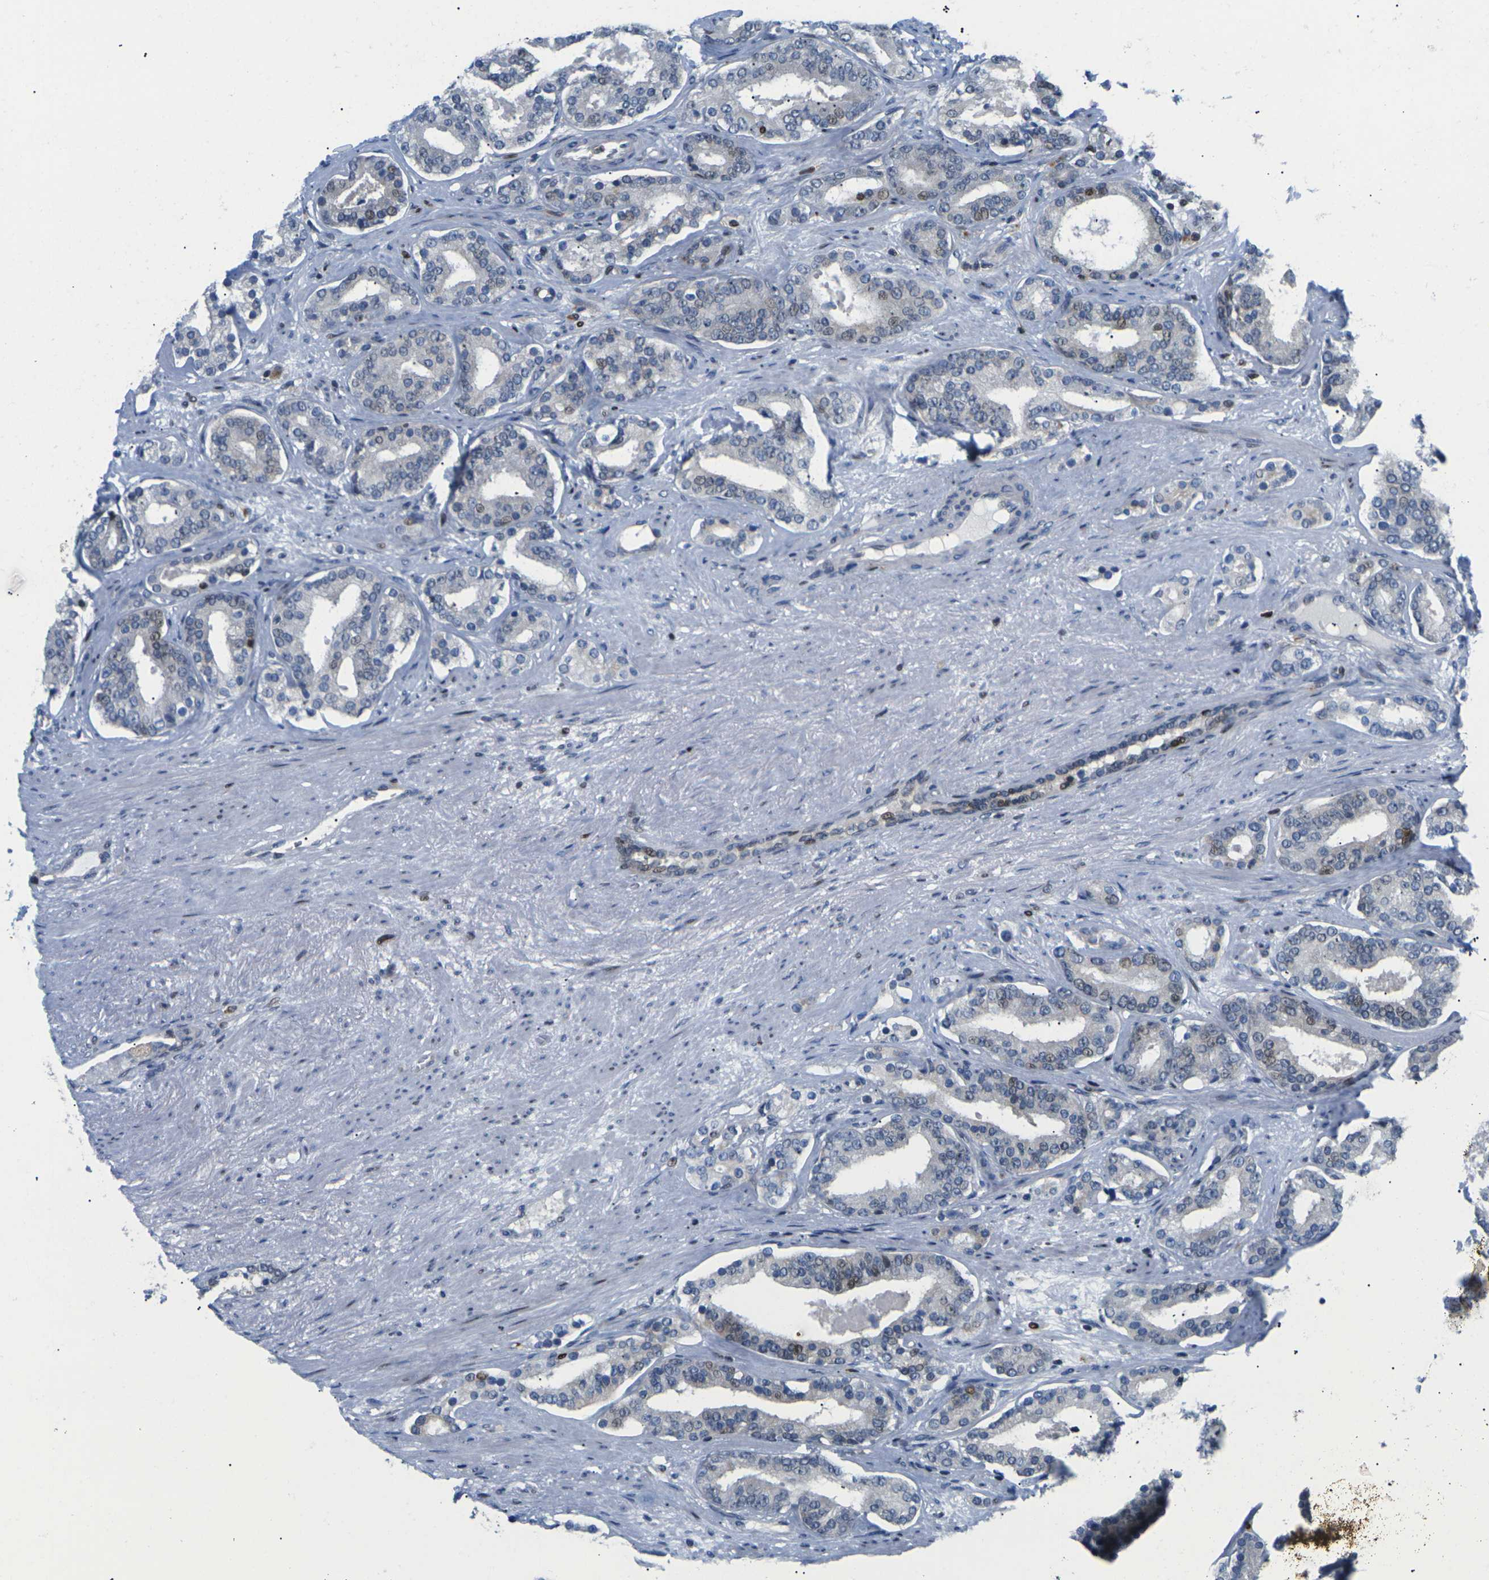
{"staining": {"intensity": "moderate", "quantity": "25%-75%", "location": "cytoplasmic/membranous,nuclear"}, "tissue": "prostate cancer", "cell_type": "Tumor cells", "image_type": "cancer", "snomed": [{"axis": "morphology", "description": "Adenocarcinoma, Low grade"}, {"axis": "topography", "description": "Prostate"}], "caption": "Immunohistochemistry staining of adenocarcinoma (low-grade) (prostate), which shows medium levels of moderate cytoplasmic/membranous and nuclear staining in approximately 25%-75% of tumor cells indicating moderate cytoplasmic/membranous and nuclear protein expression. The staining was performed using DAB (3,3'-diaminobenzidine) (brown) for protein detection and nuclei were counterstained in hematoxylin (blue).", "gene": "RPS6KA3", "patient": {"sex": "male", "age": 63}}